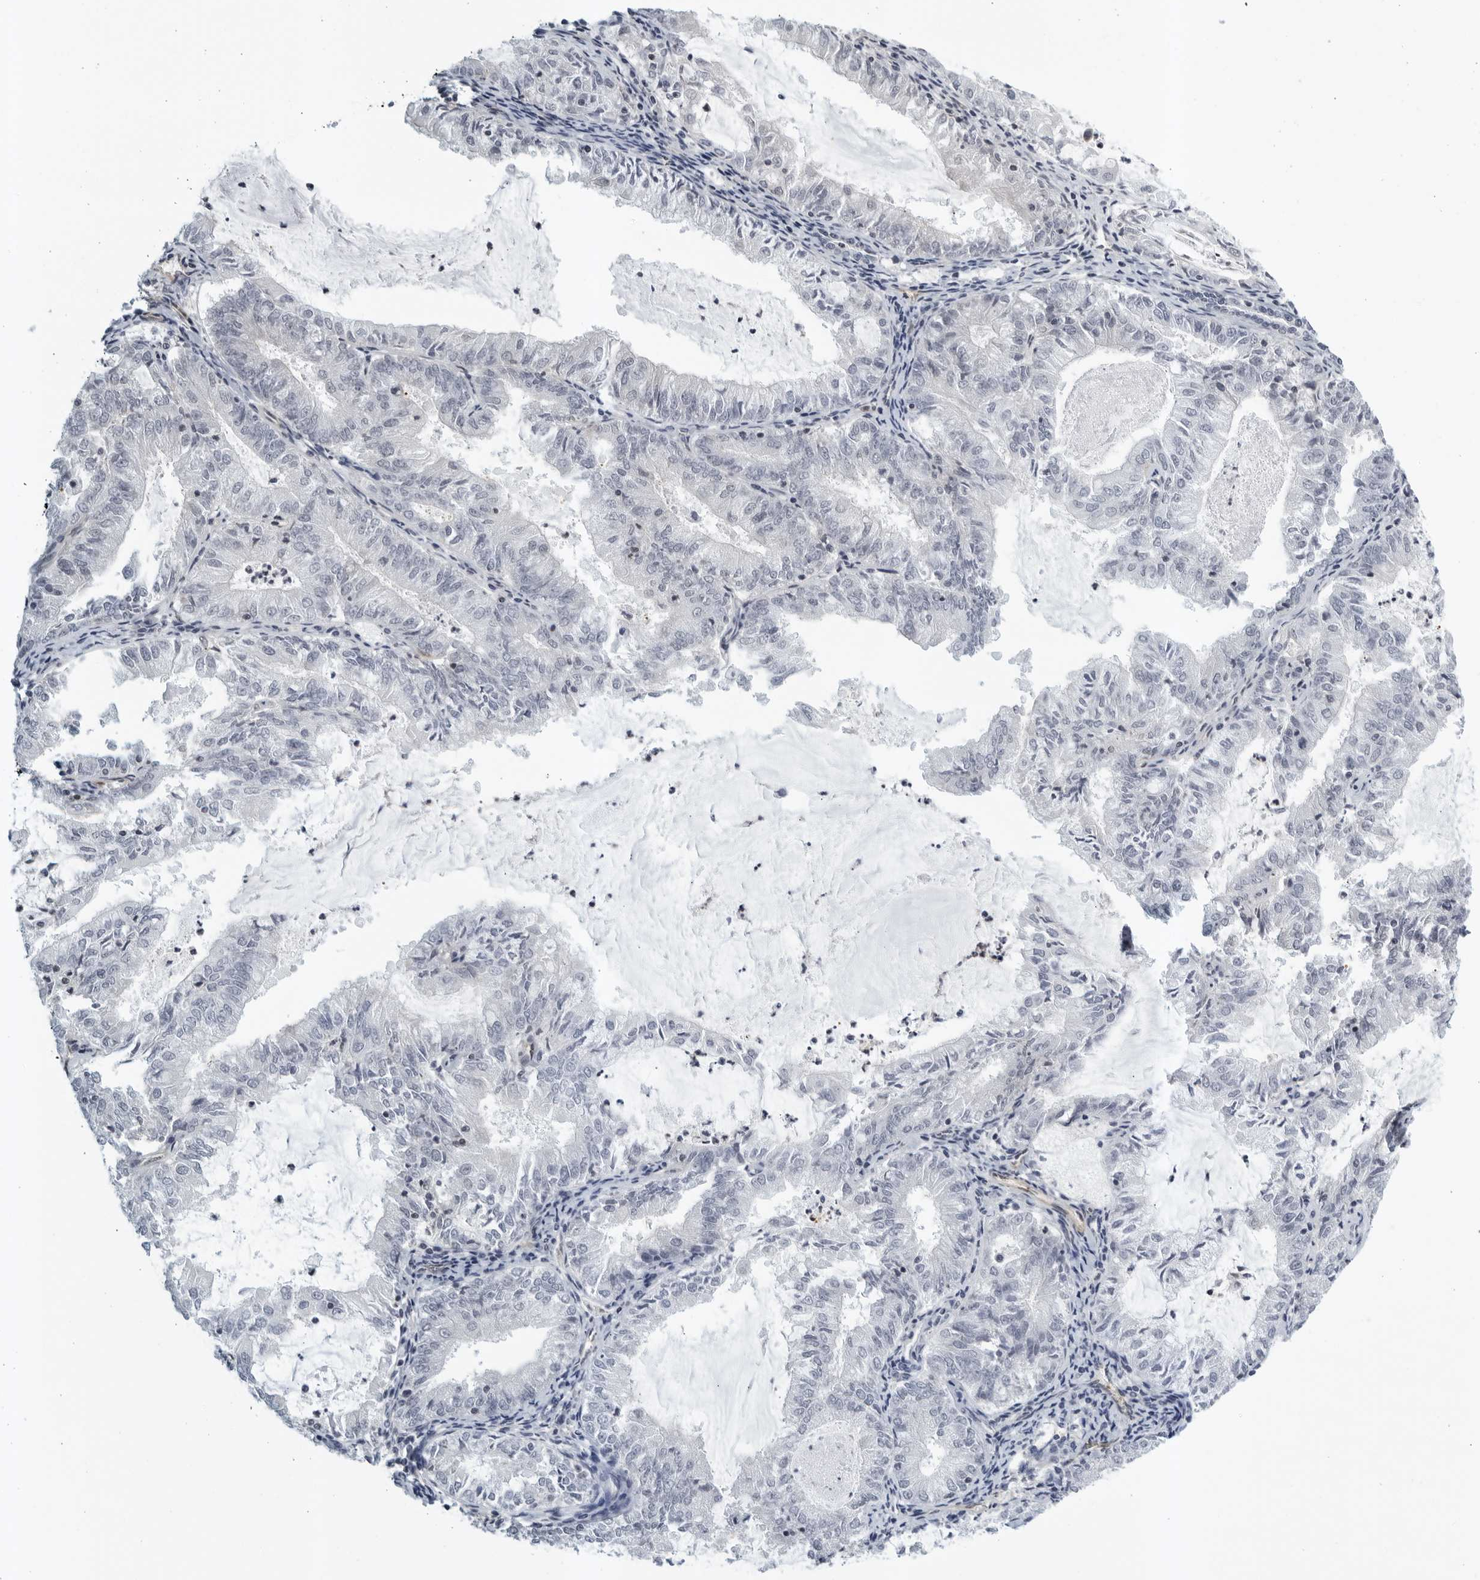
{"staining": {"intensity": "negative", "quantity": "none", "location": "none"}, "tissue": "endometrial cancer", "cell_type": "Tumor cells", "image_type": "cancer", "snomed": [{"axis": "morphology", "description": "Adenocarcinoma, NOS"}, {"axis": "topography", "description": "Endometrium"}], "caption": "Photomicrograph shows no protein staining in tumor cells of endometrial cancer tissue. (IHC, brightfield microscopy, high magnification).", "gene": "SERTAD4", "patient": {"sex": "female", "age": 57}}